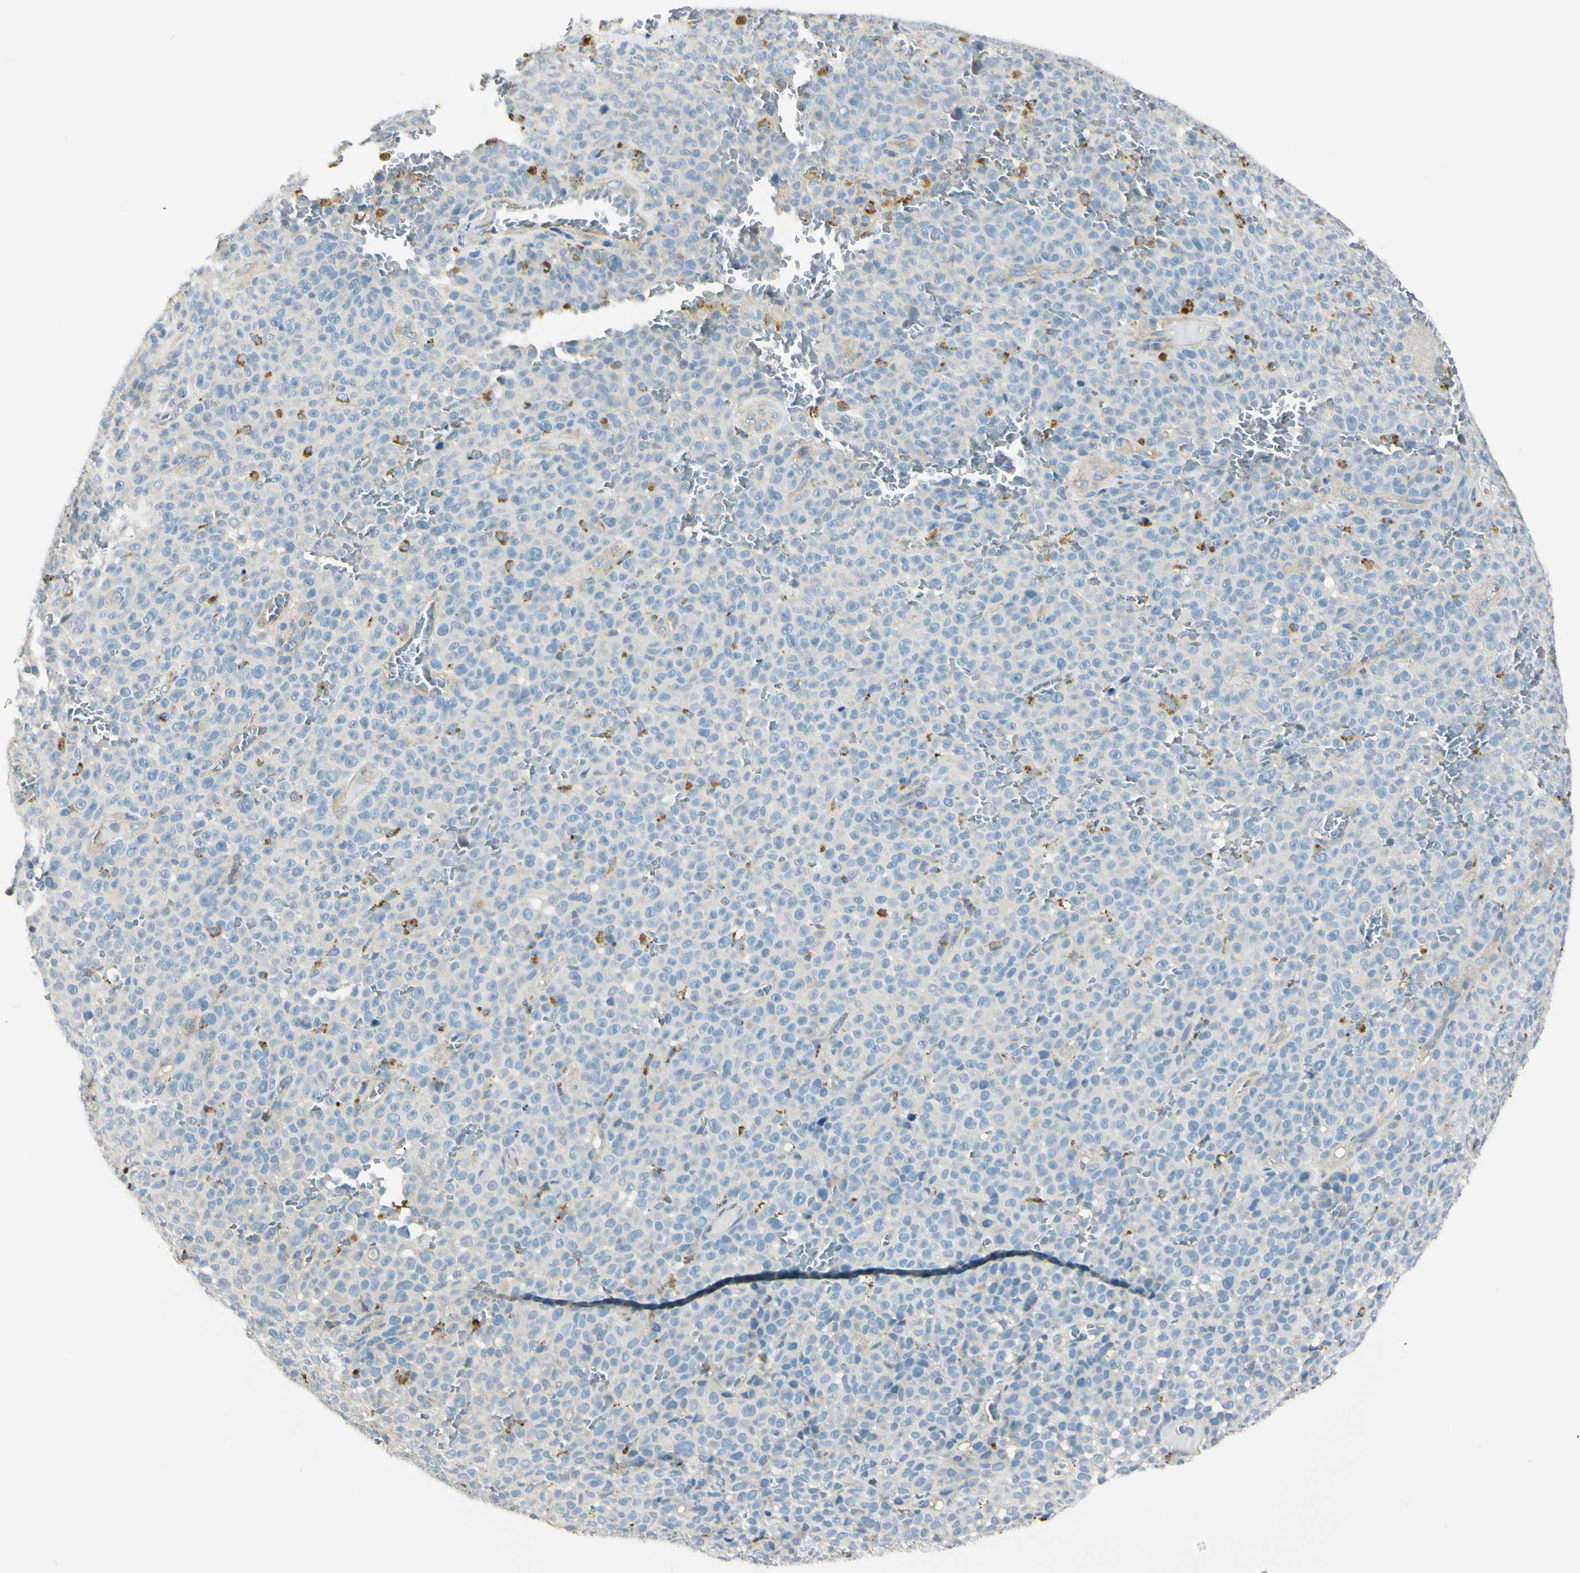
{"staining": {"intensity": "moderate", "quantity": "<25%", "location": "cytoplasmic/membranous"}, "tissue": "melanoma", "cell_type": "Tumor cells", "image_type": "cancer", "snomed": [{"axis": "morphology", "description": "Malignant melanoma, NOS"}, {"axis": "topography", "description": "Skin"}], "caption": "An immunohistochemistry (IHC) micrograph of tumor tissue is shown. Protein staining in brown shows moderate cytoplasmic/membranous positivity in melanoma within tumor cells.", "gene": "LAMA3", "patient": {"sex": "female", "age": 82}}